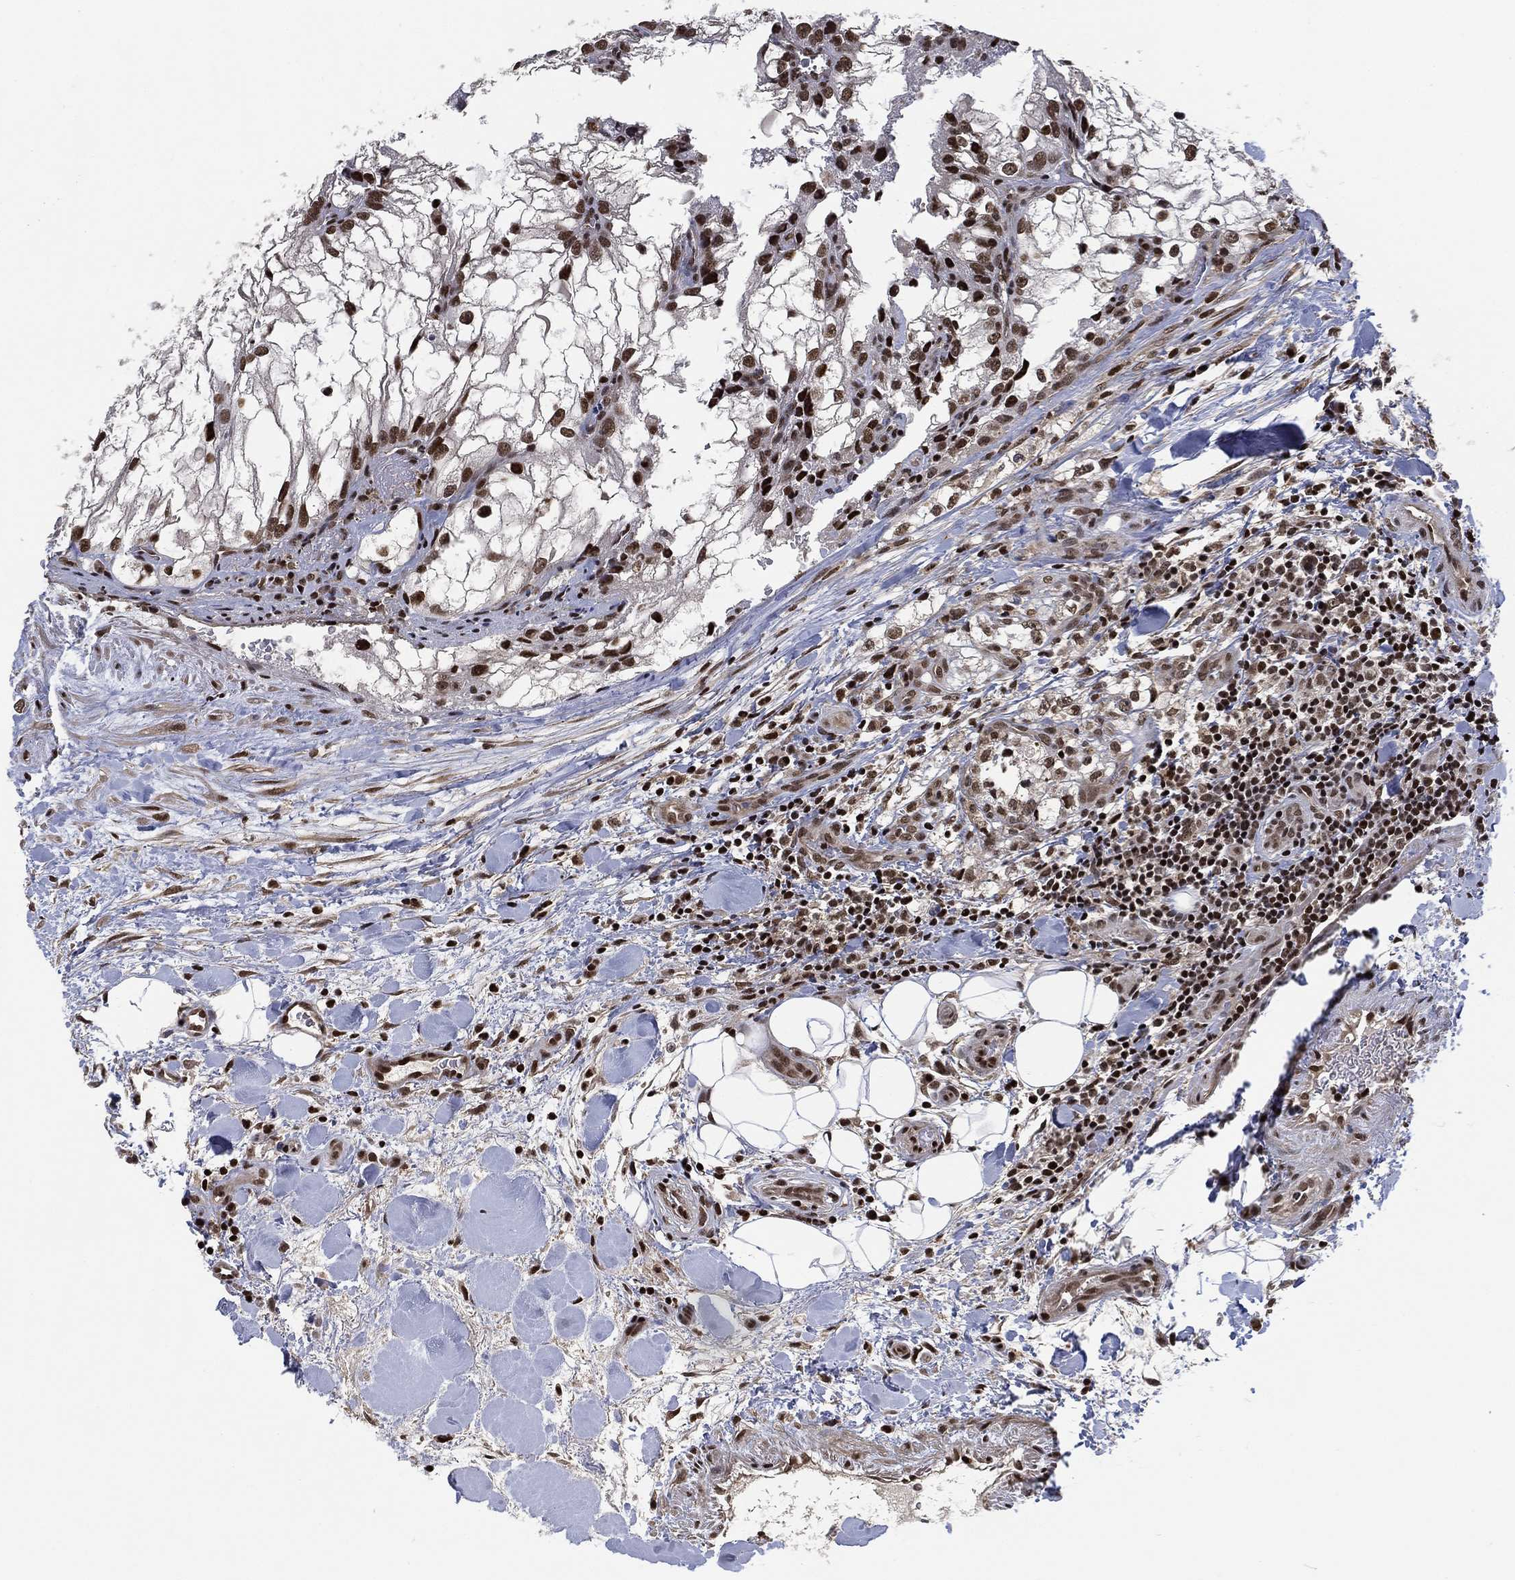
{"staining": {"intensity": "strong", "quantity": "25%-75%", "location": "nuclear"}, "tissue": "renal cancer", "cell_type": "Tumor cells", "image_type": "cancer", "snomed": [{"axis": "morphology", "description": "Adenocarcinoma, NOS"}, {"axis": "topography", "description": "Kidney"}], "caption": "The micrograph shows immunohistochemical staining of renal cancer. There is strong nuclear positivity is appreciated in approximately 25%-75% of tumor cells.", "gene": "ZSCAN30", "patient": {"sex": "male", "age": 59}}